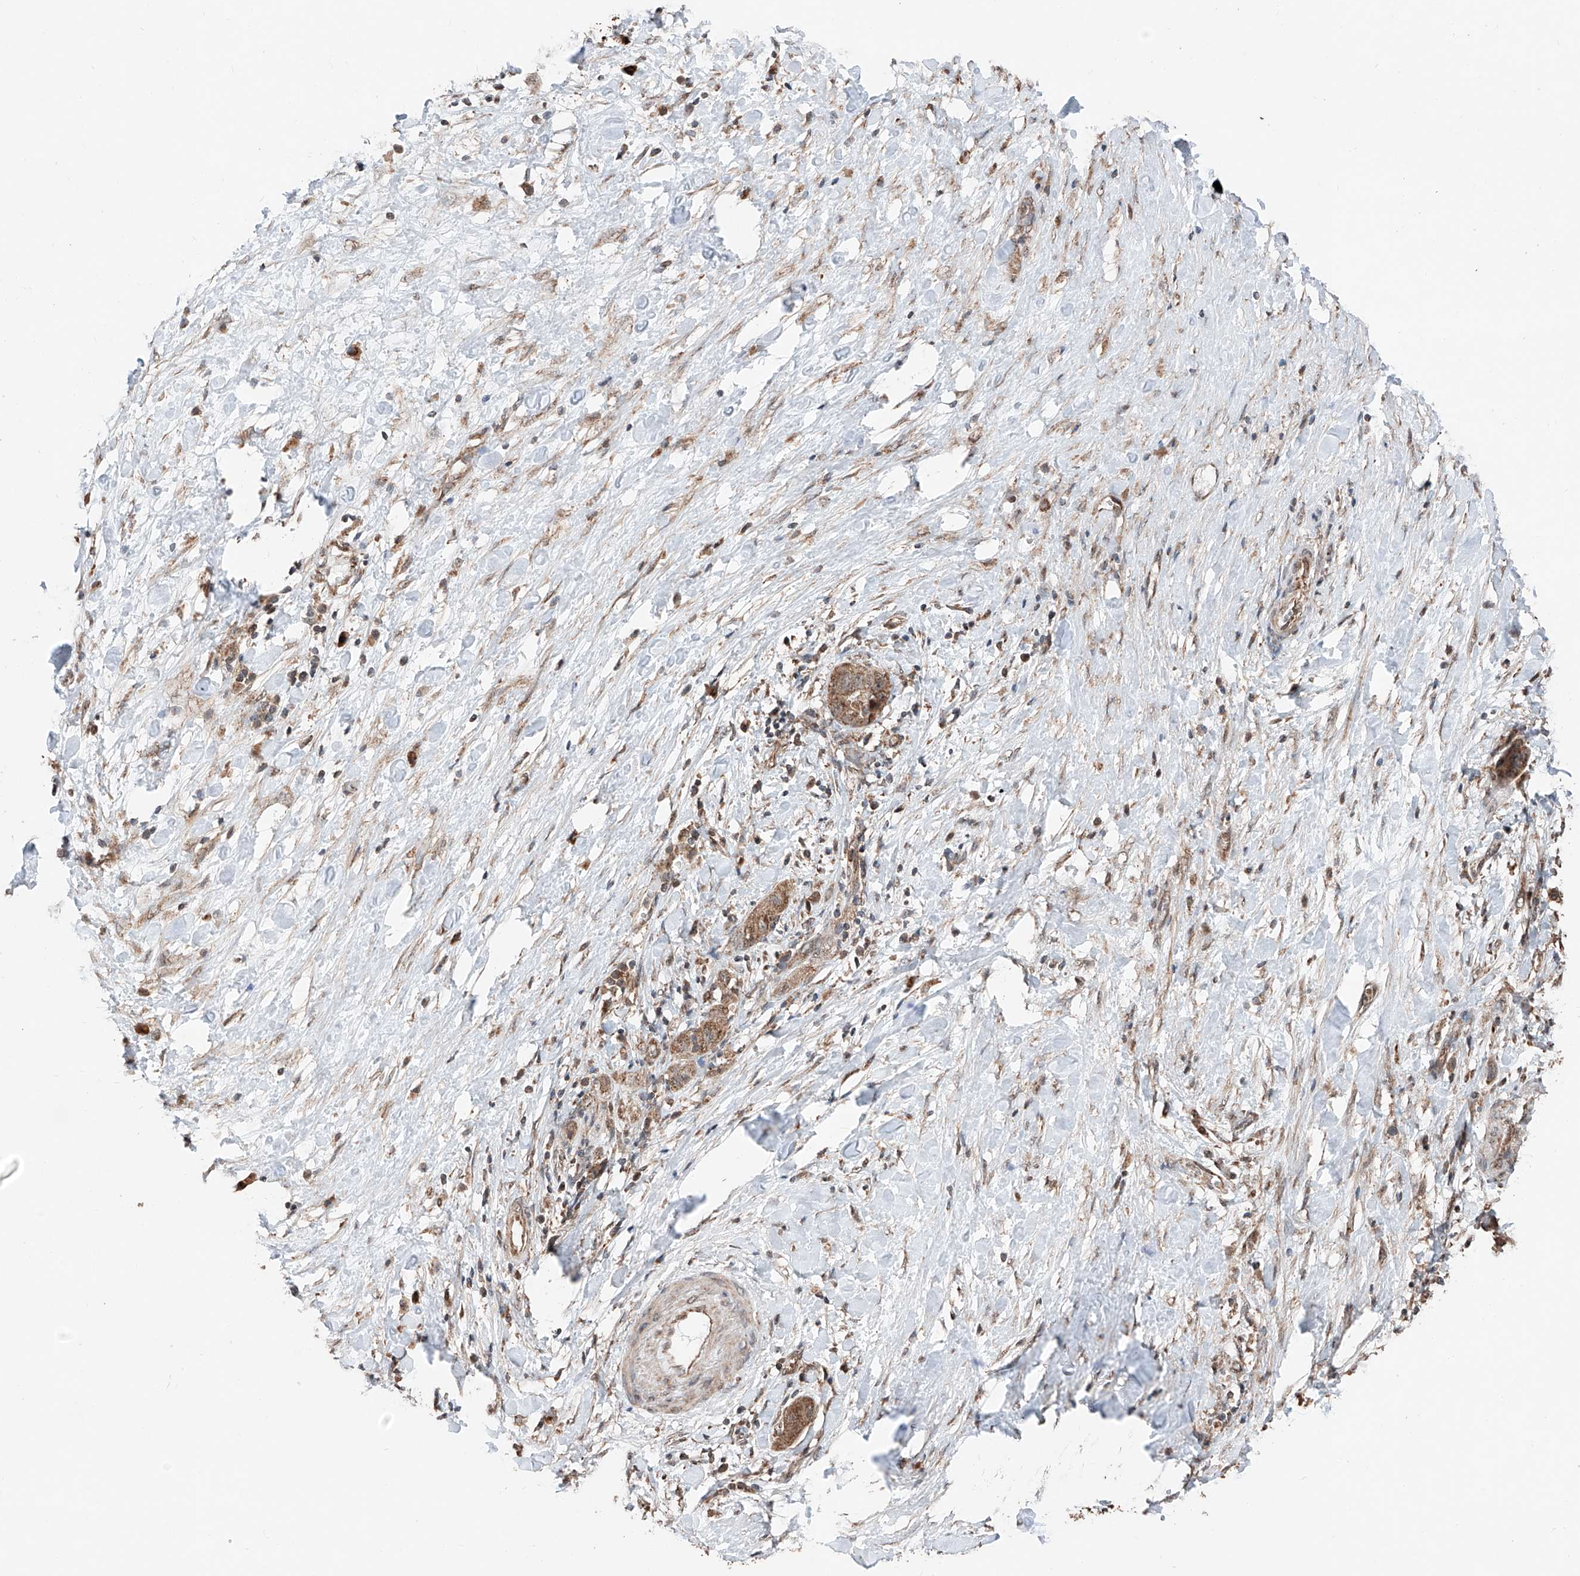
{"staining": {"intensity": "moderate", "quantity": ">75%", "location": "cytoplasmic/membranous"}, "tissue": "liver cancer", "cell_type": "Tumor cells", "image_type": "cancer", "snomed": [{"axis": "morphology", "description": "Cholangiocarcinoma"}, {"axis": "topography", "description": "Liver"}], "caption": "Liver cancer (cholangiocarcinoma) was stained to show a protein in brown. There is medium levels of moderate cytoplasmic/membranous staining in about >75% of tumor cells.", "gene": "ZNF445", "patient": {"sex": "female", "age": 52}}